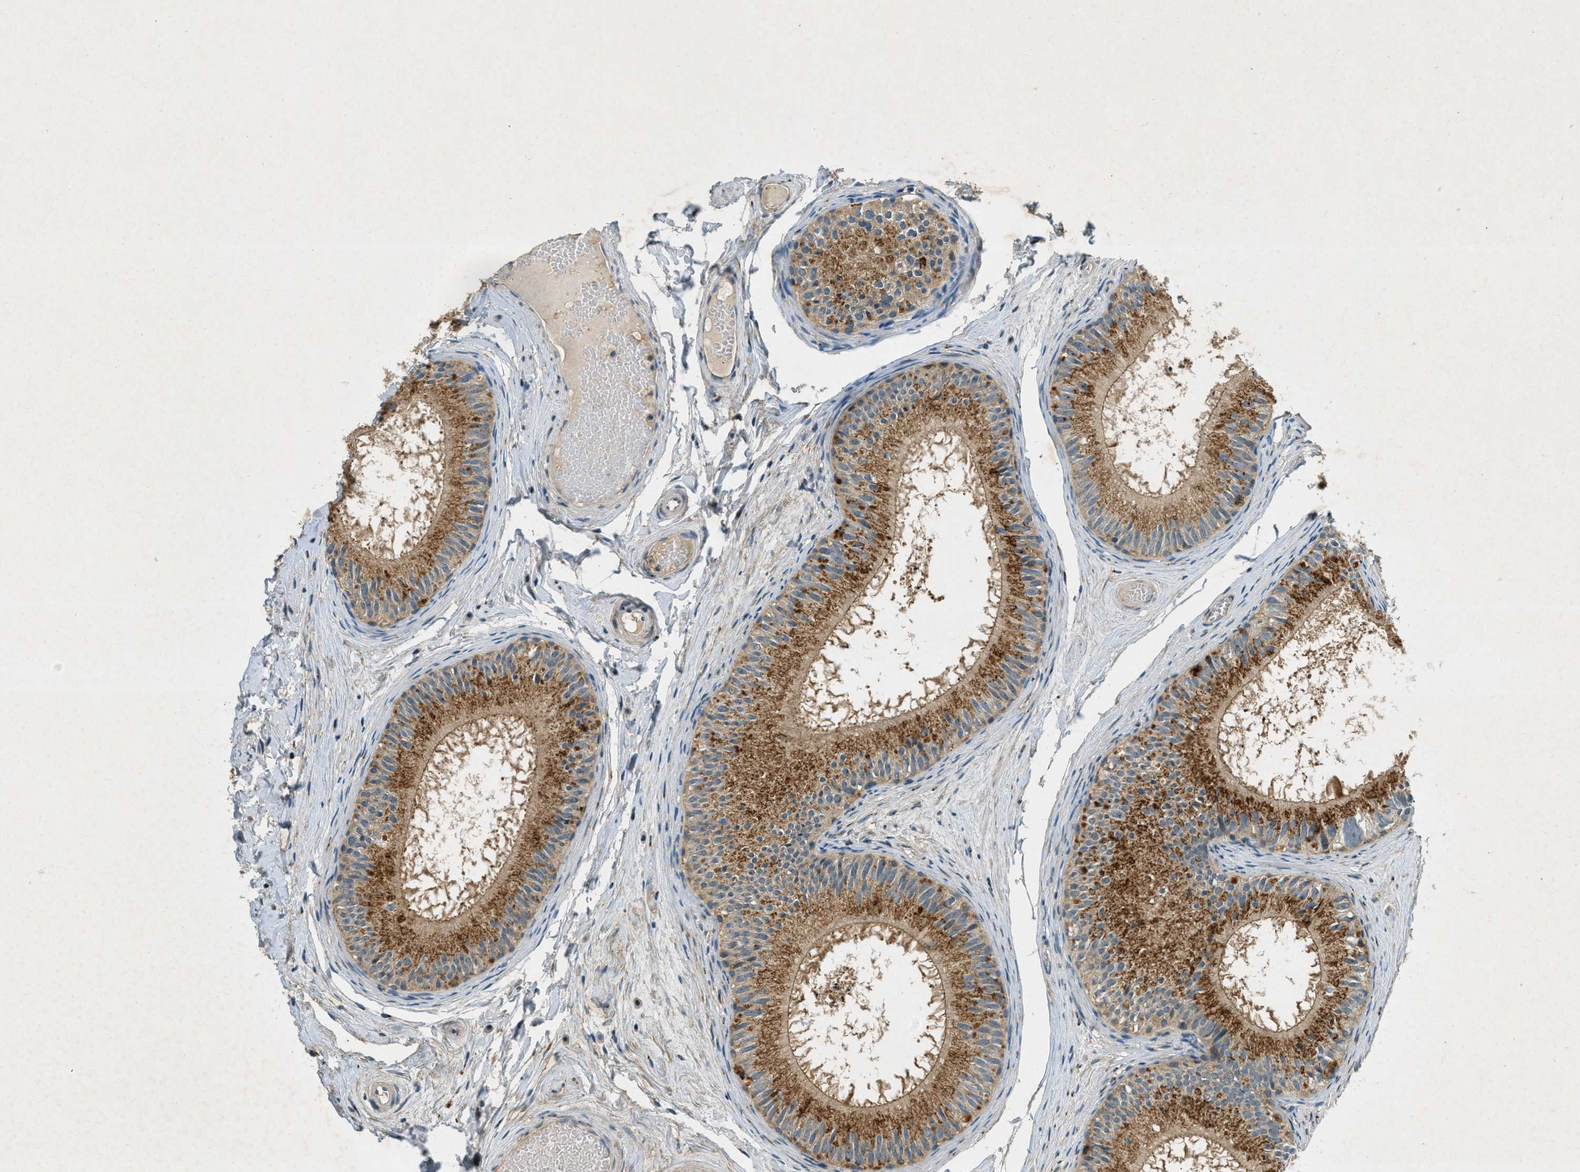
{"staining": {"intensity": "strong", "quantity": ">75%", "location": "cytoplasmic/membranous"}, "tissue": "epididymis", "cell_type": "Glandular cells", "image_type": "normal", "snomed": [{"axis": "morphology", "description": "Normal tissue, NOS"}, {"axis": "topography", "description": "Epididymis"}], "caption": "Immunohistochemistry (IHC) (DAB (3,3'-diaminobenzidine)) staining of benign epididymis demonstrates strong cytoplasmic/membranous protein positivity in about >75% of glandular cells. The protein of interest is stained brown, and the nuclei are stained in blue (DAB (3,3'-diaminobenzidine) IHC with brightfield microscopy, high magnification).", "gene": "NUDT4B", "patient": {"sex": "male", "age": 46}}